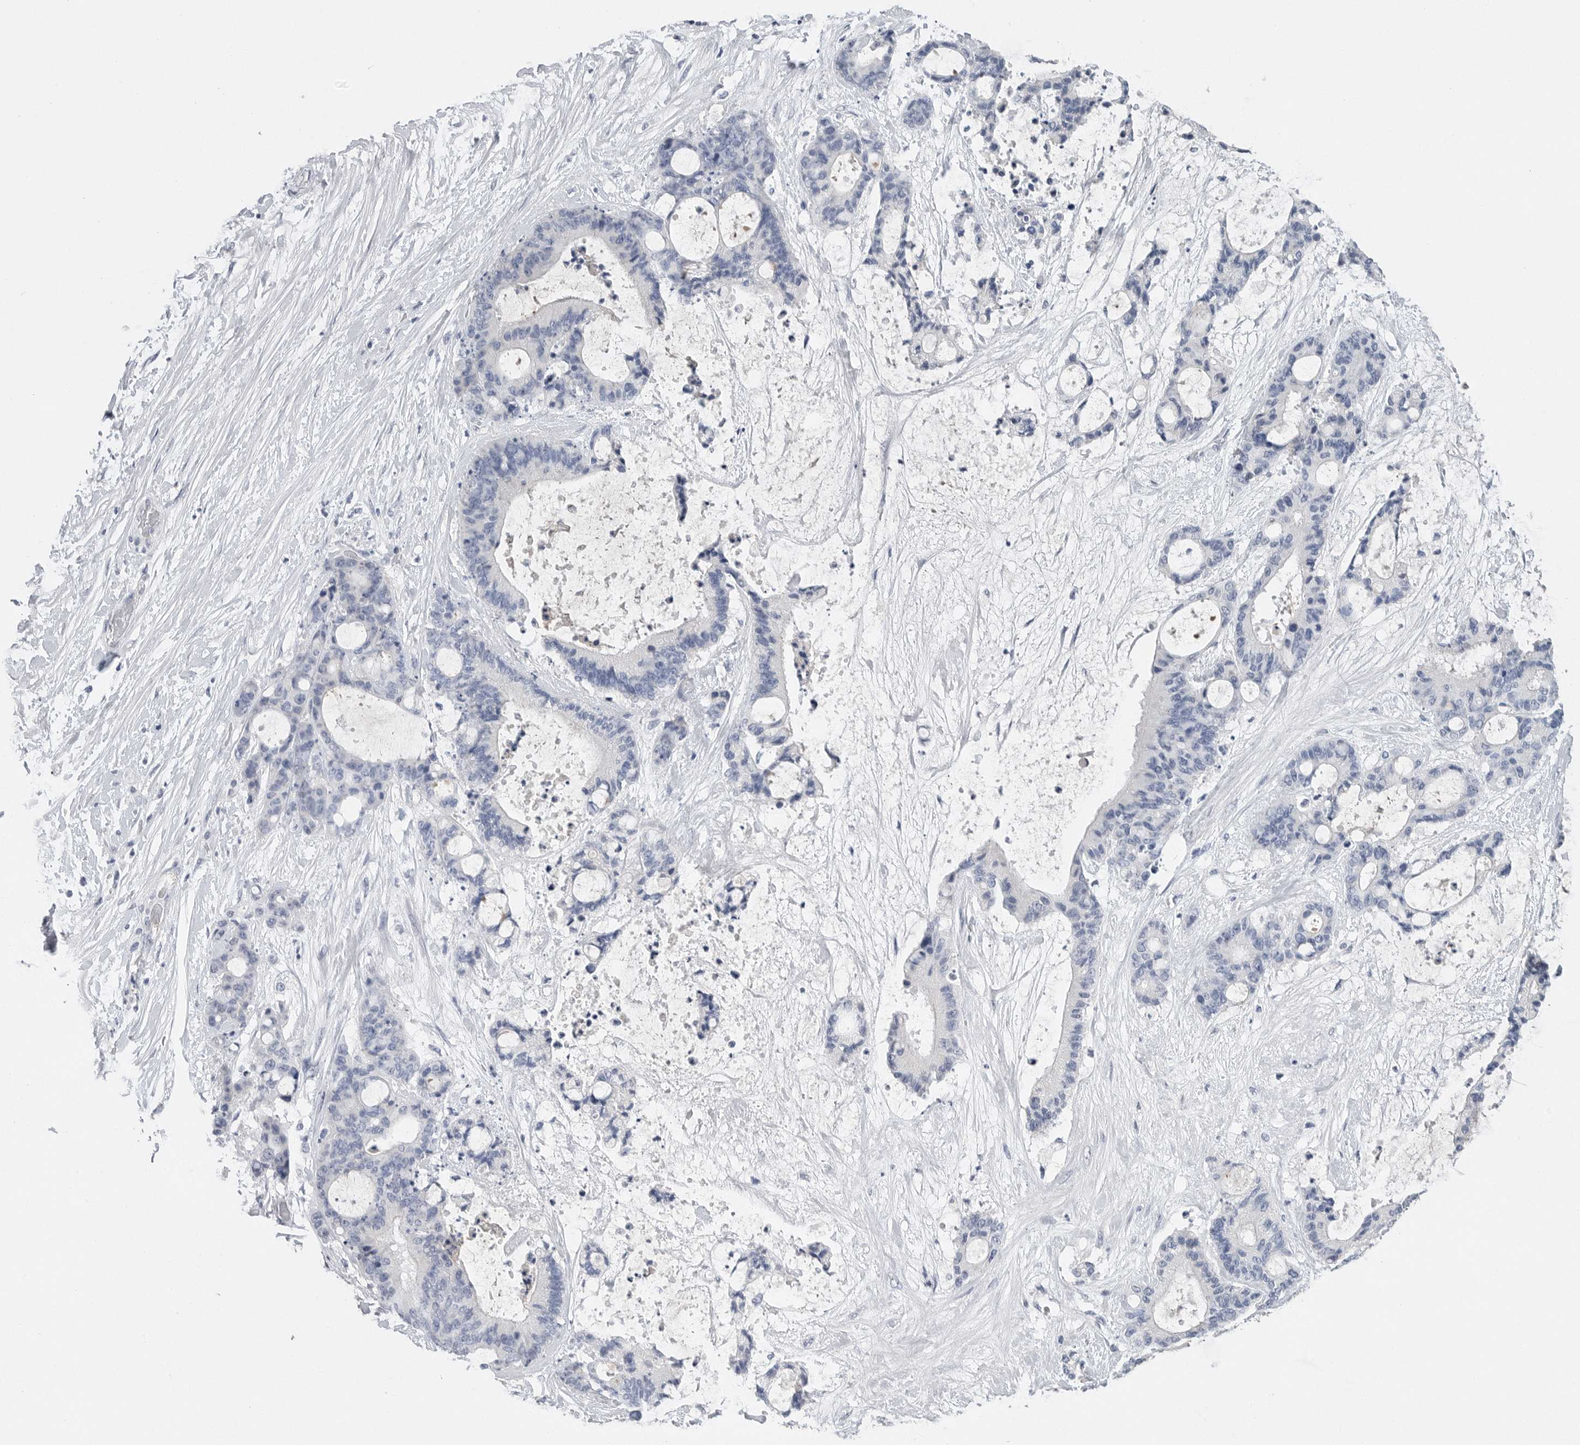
{"staining": {"intensity": "negative", "quantity": "none", "location": "none"}, "tissue": "liver cancer", "cell_type": "Tumor cells", "image_type": "cancer", "snomed": [{"axis": "morphology", "description": "Cholangiocarcinoma"}, {"axis": "topography", "description": "Liver"}], "caption": "Immunohistochemical staining of liver cancer (cholangiocarcinoma) displays no significant expression in tumor cells. (Brightfield microscopy of DAB (3,3'-diaminobenzidine) immunohistochemistry at high magnification).", "gene": "FABP6", "patient": {"sex": "female", "age": 73}}